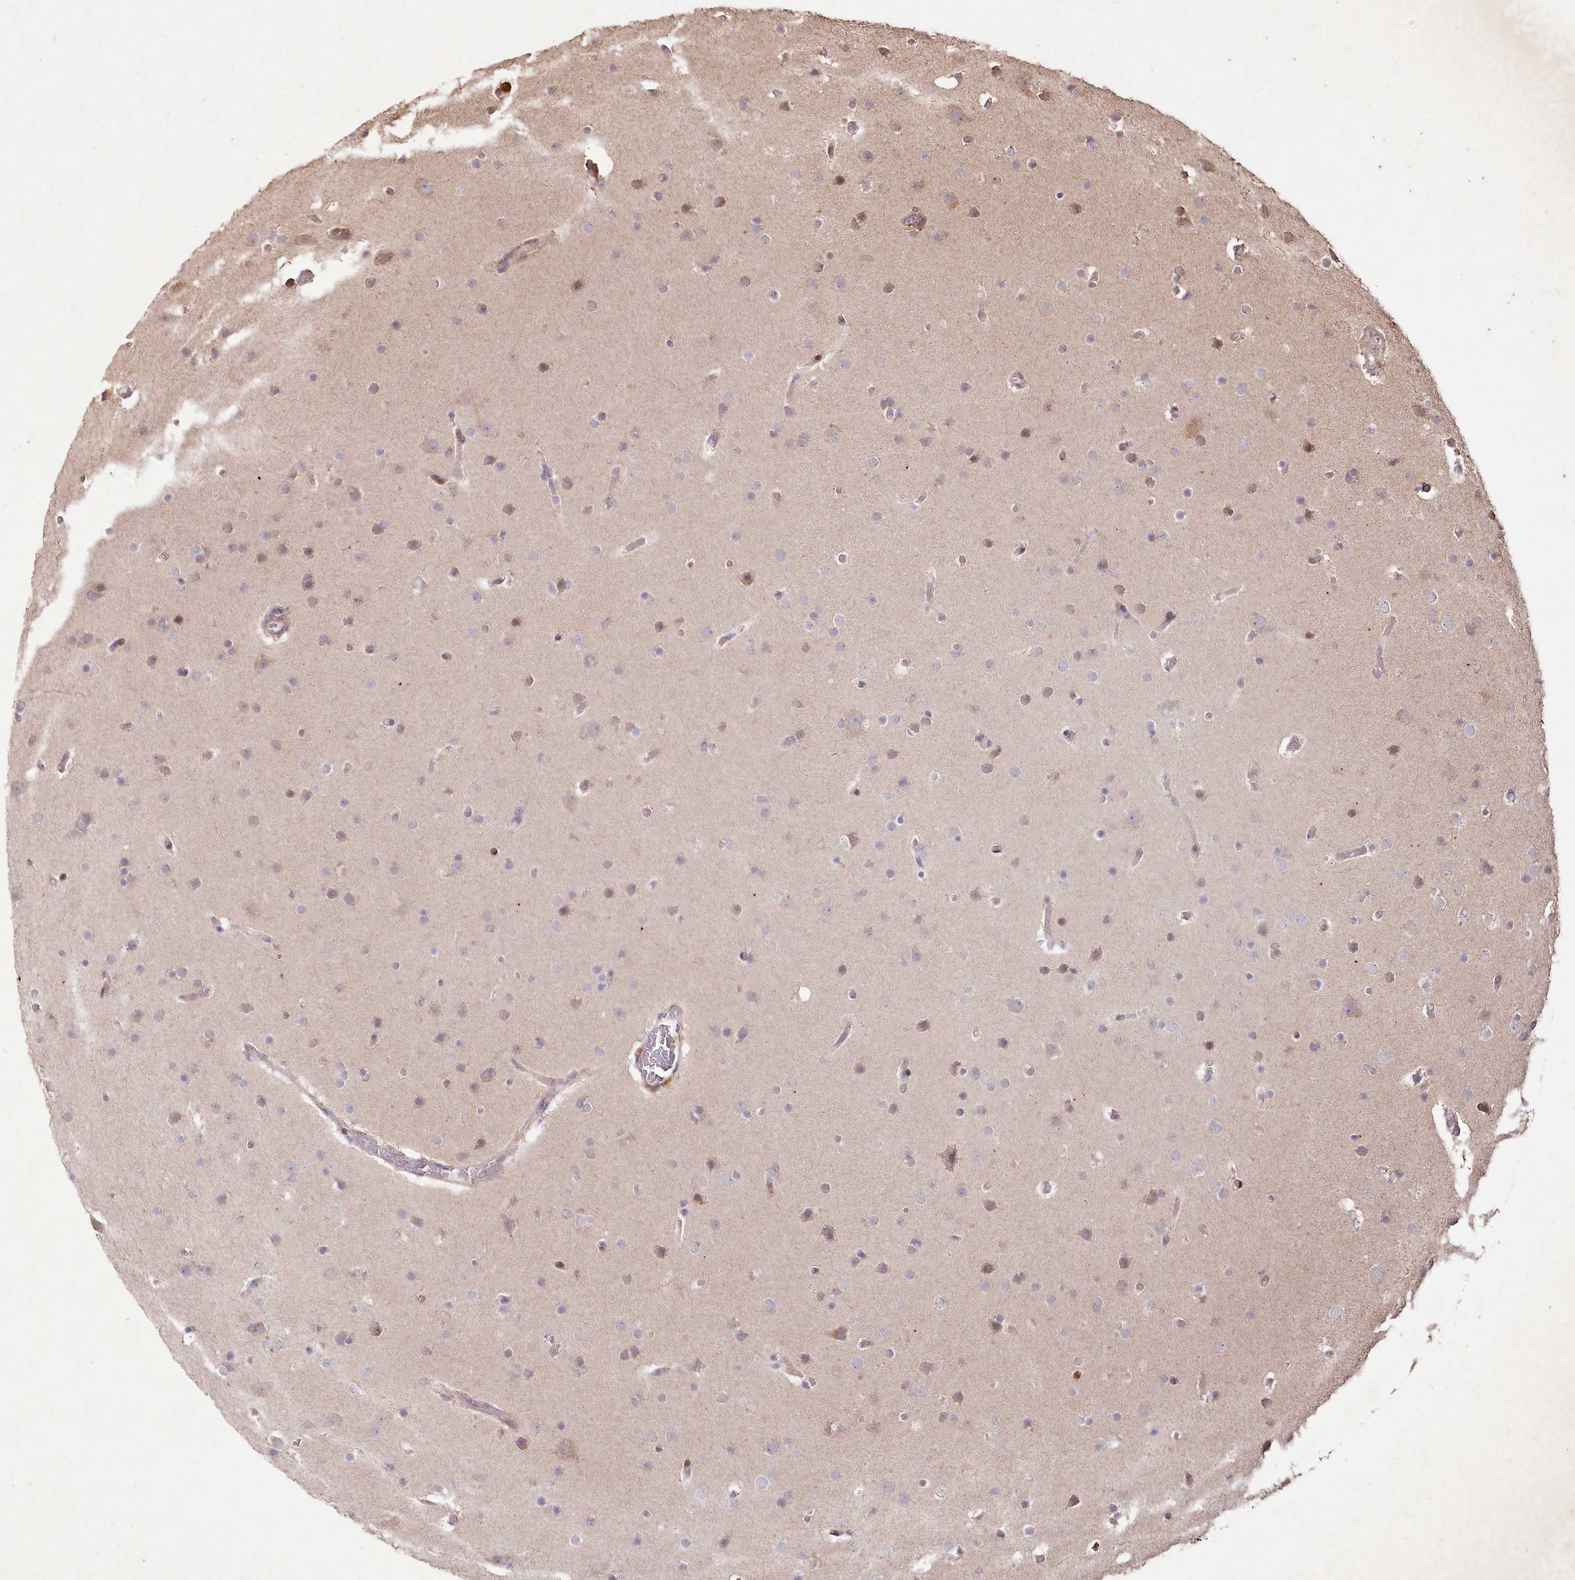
{"staining": {"intensity": "weak", "quantity": "25%-75%", "location": "nuclear"}, "tissue": "glioma", "cell_type": "Tumor cells", "image_type": "cancer", "snomed": [{"axis": "morphology", "description": "Glioma, malignant, High grade"}, {"axis": "topography", "description": "Cerebral cortex"}], "caption": "This micrograph shows immunohistochemistry staining of glioma, with low weak nuclear positivity in about 25%-75% of tumor cells.", "gene": "PSTK", "patient": {"sex": "female", "age": 36}}